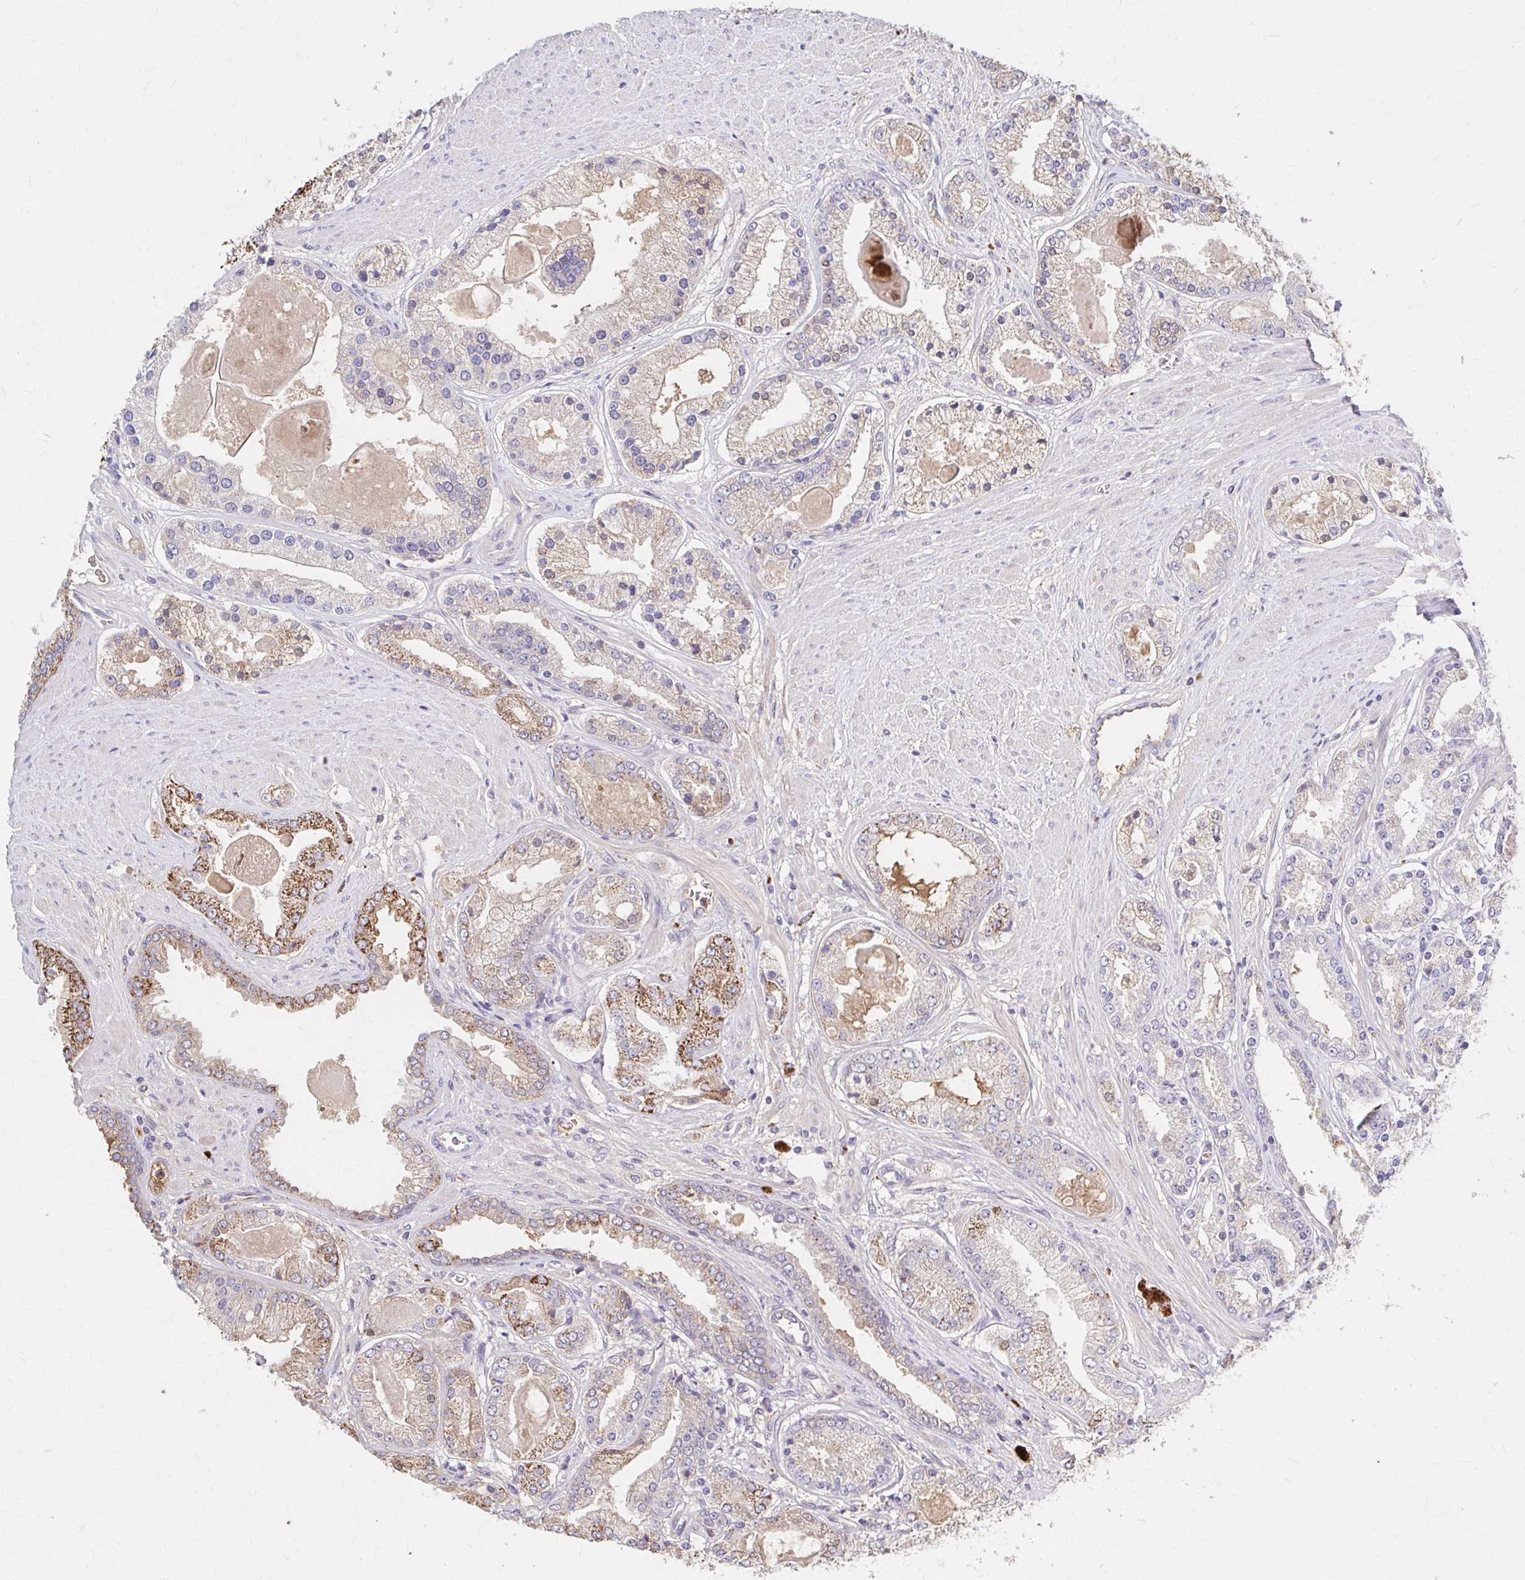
{"staining": {"intensity": "moderate", "quantity": "25%-75%", "location": "cytoplasmic/membranous"}, "tissue": "prostate cancer", "cell_type": "Tumor cells", "image_type": "cancer", "snomed": [{"axis": "morphology", "description": "Adenocarcinoma, High grade"}, {"axis": "topography", "description": "Prostate"}], "caption": "A medium amount of moderate cytoplasmic/membranous positivity is present in approximately 25%-75% of tumor cells in prostate high-grade adenocarcinoma tissue.", "gene": "HMGCS2", "patient": {"sex": "male", "age": 67}}